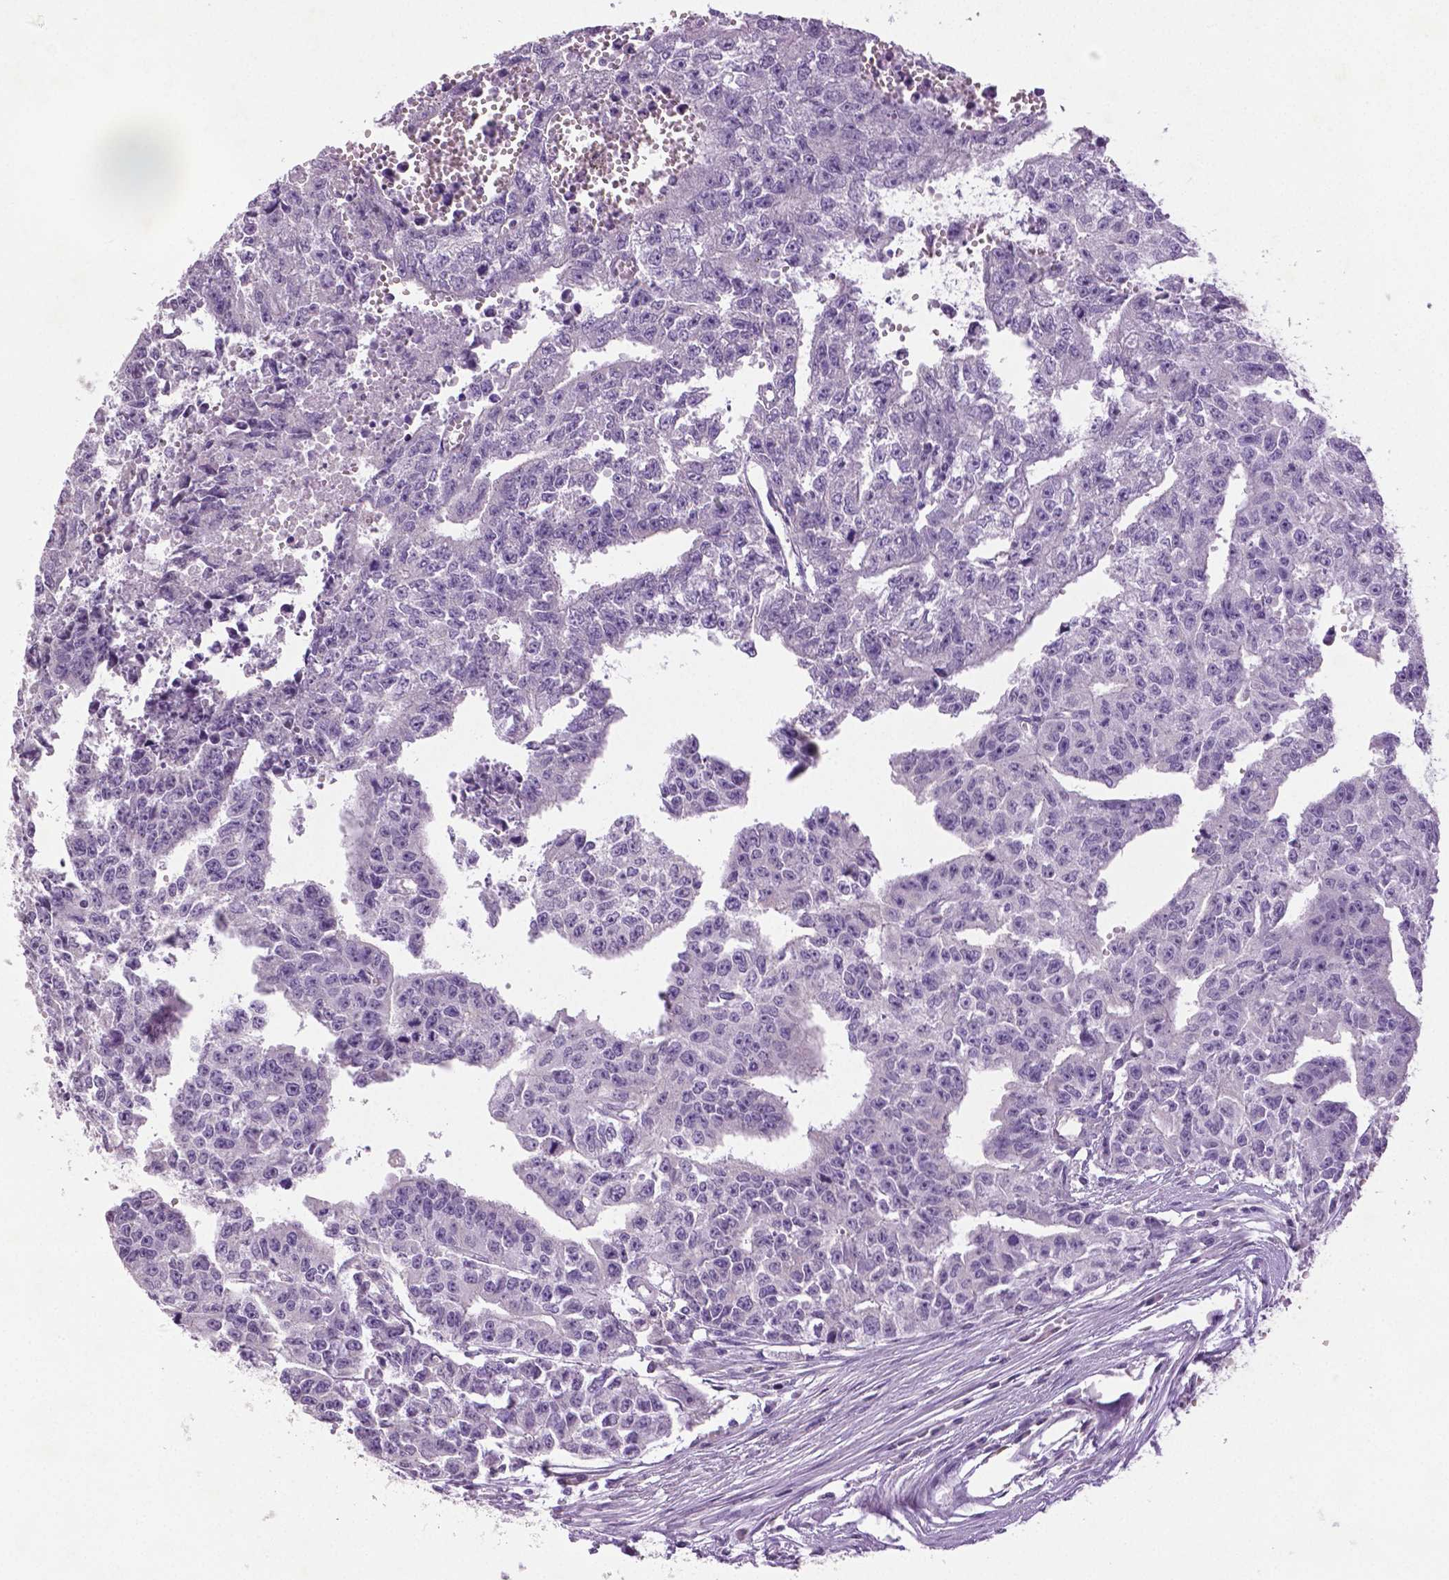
{"staining": {"intensity": "negative", "quantity": "none", "location": "none"}, "tissue": "testis cancer", "cell_type": "Tumor cells", "image_type": "cancer", "snomed": [{"axis": "morphology", "description": "Carcinoma, Embryonal, NOS"}, {"axis": "morphology", "description": "Teratoma, malignant, NOS"}, {"axis": "topography", "description": "Testis"}], "caption": "Immunohistochemistry (IHC) histopathology image of neoplastic tissue: testis malignant teratoma stained with DAB (3,3'-diaminobenzidine) shows no significant protein staining in tumor cells.", "gene": "DNAH12", "patient": {"sex": "male", "age": 24}}